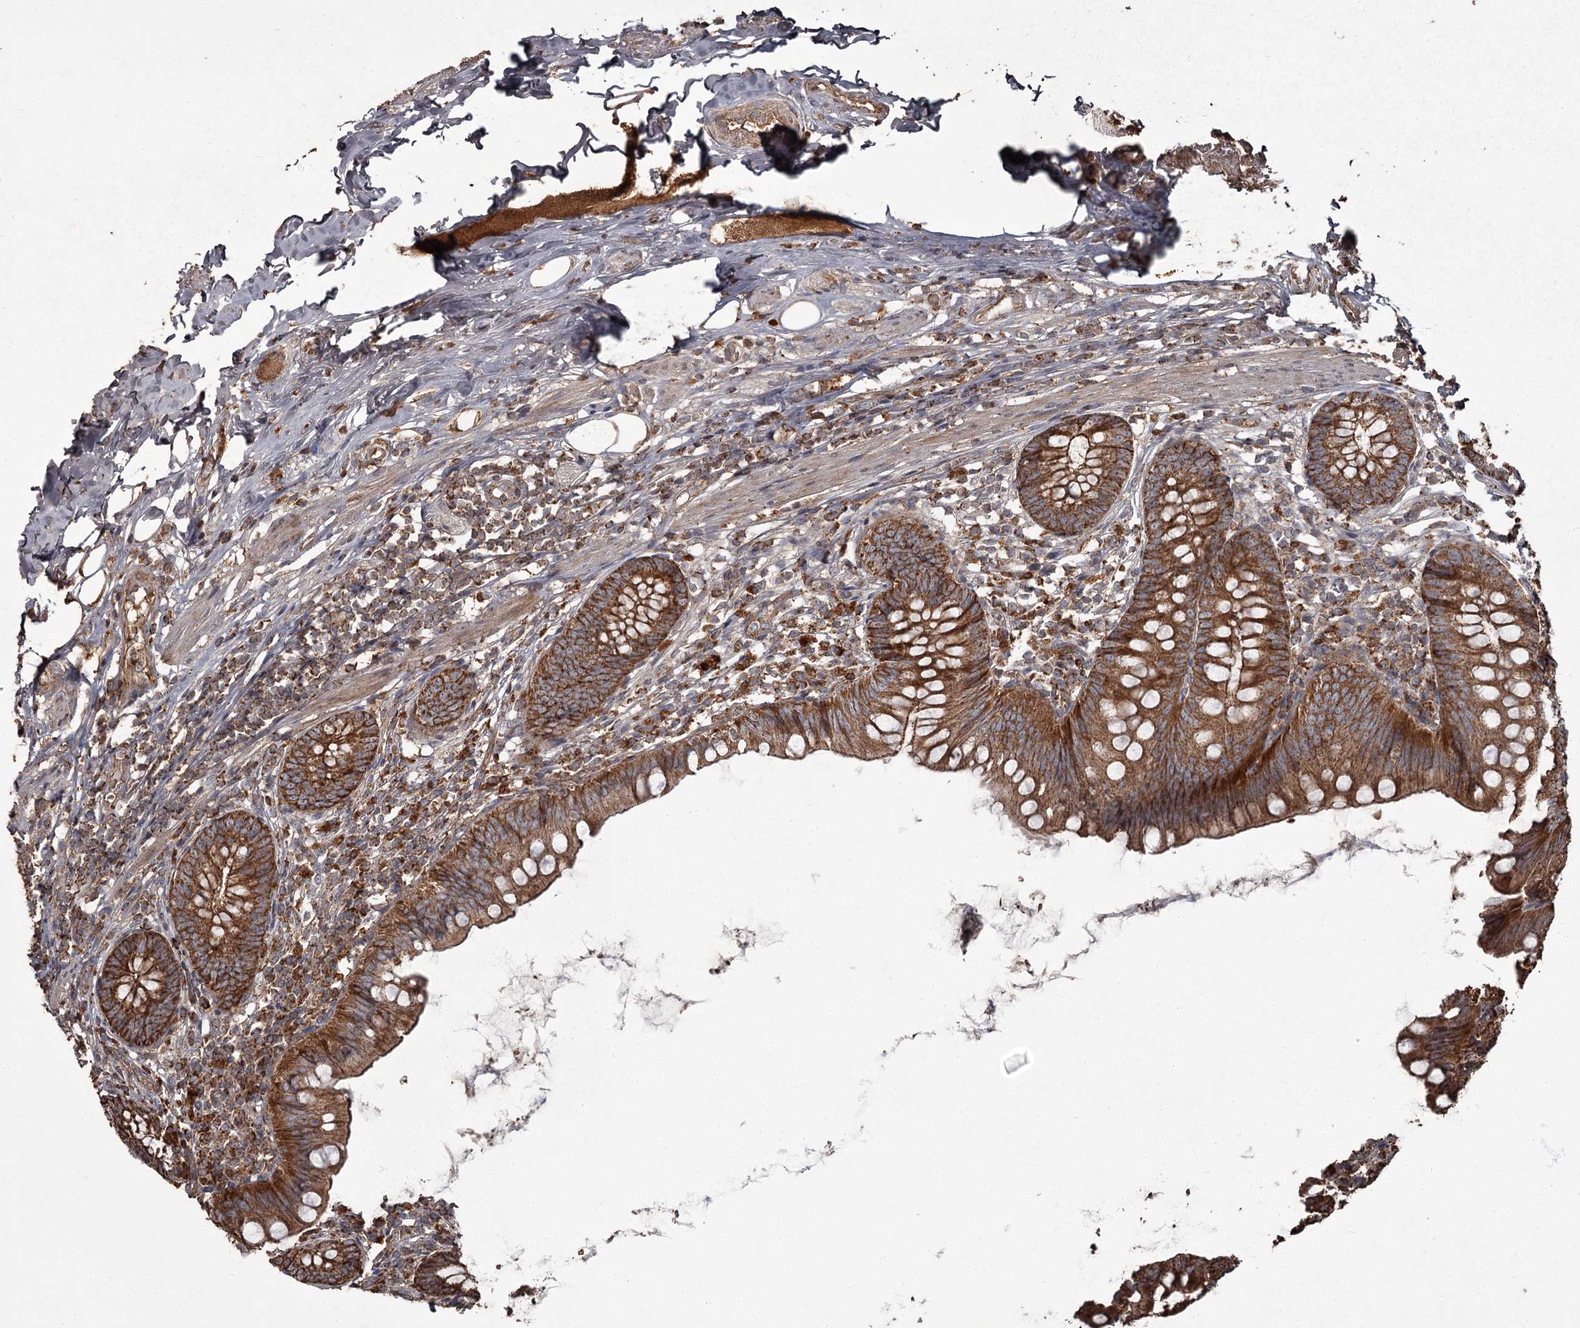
{"staining": {"intensity": "strong", "quantity": ">75%", "location": "cytoplasmic/membranous"}, "tissue": "appendix", "cell_type": "Glandular cells", "image_type": "normal", "snomed": [{"axis": "morphology", "description": "Normal tissue, NOS"}, {"axis": "topography", "description": "Appendix"}], "caption": "IHC image of benign appendix: appendix stained using immunohistochemistry (IHC) demonstrates high levels of strong protein expression localized specifically in the cytoplasmic/membranous of glandular cells, appearing as a cytoplasmic/membranous brown color.", "gene": "THAP9", "patient": {"sex": "female", "age": 62}}